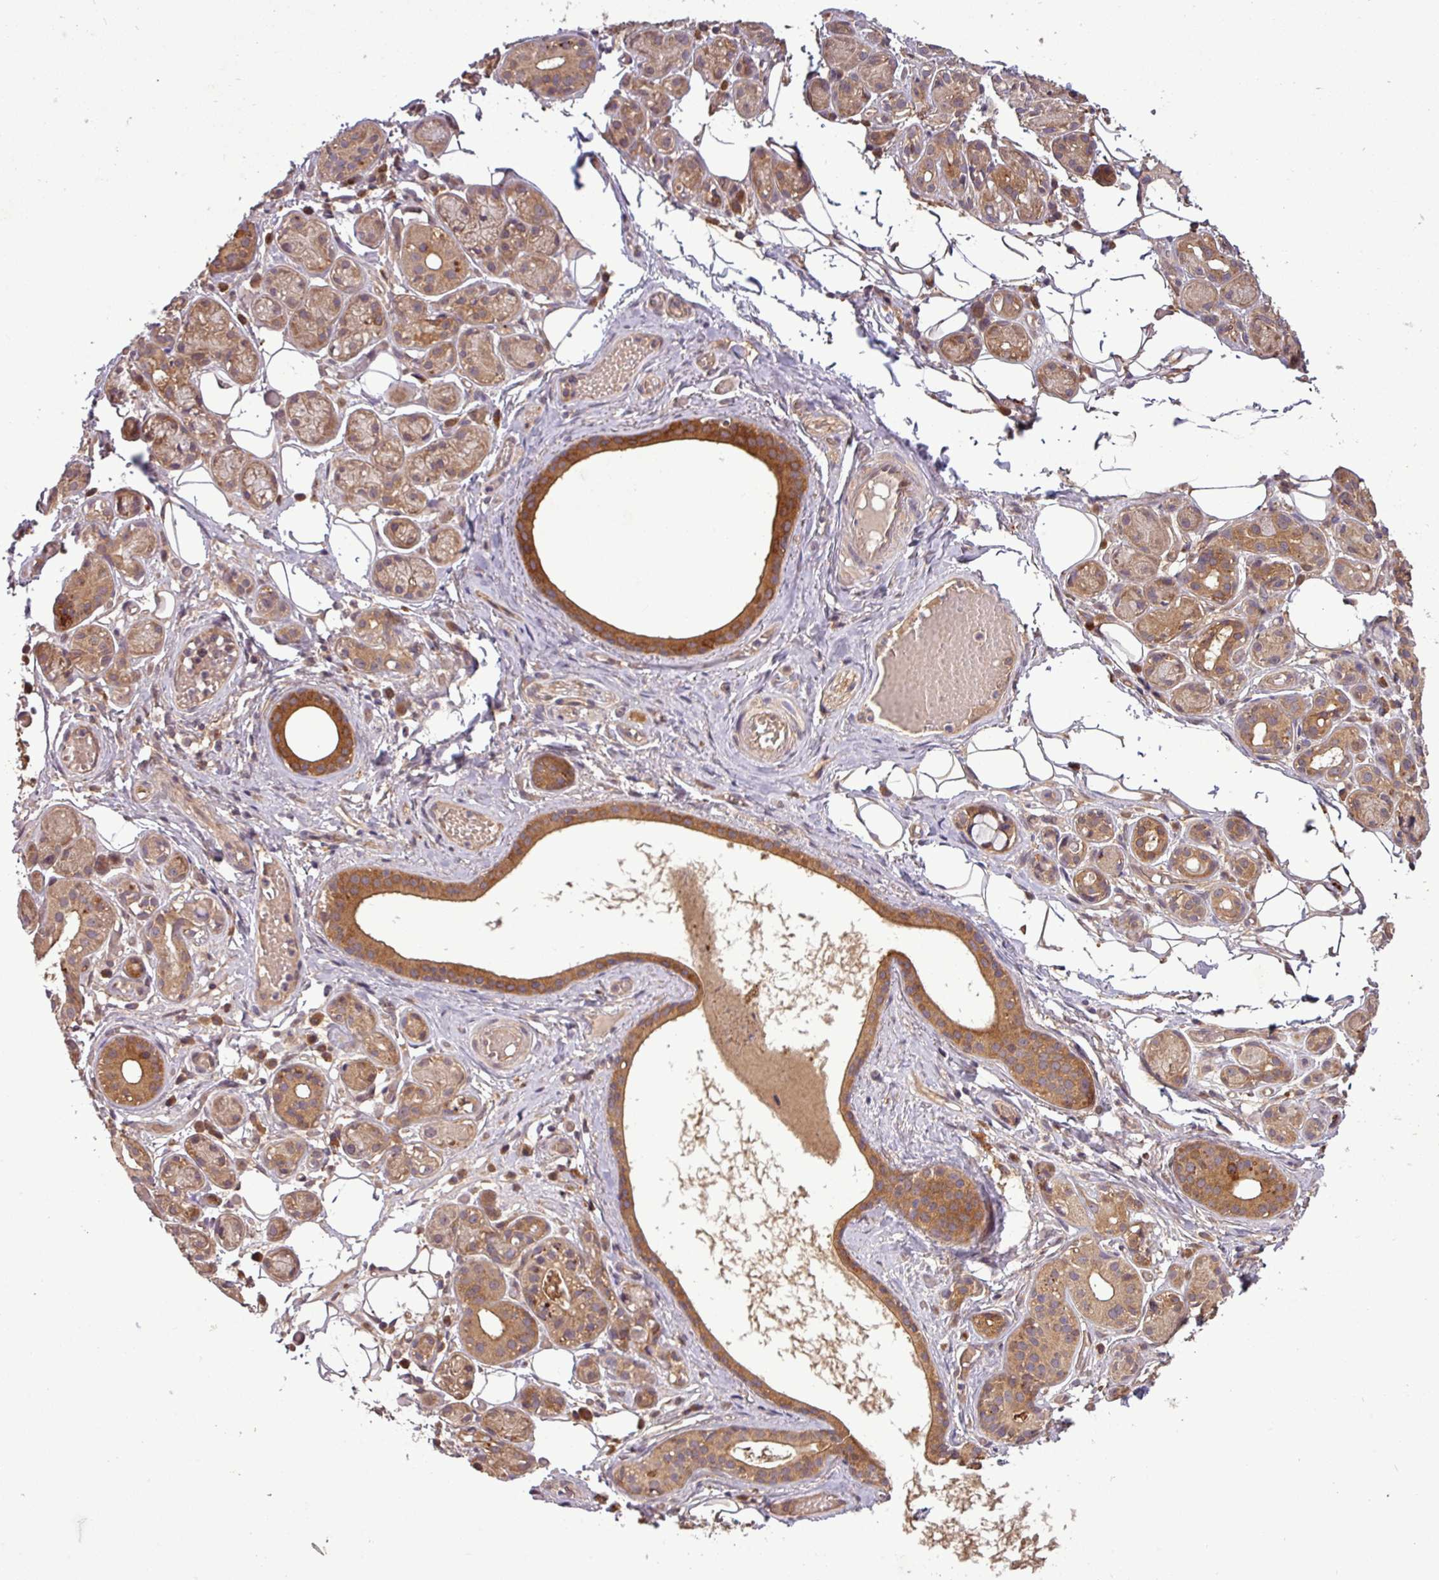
{"staining": {"intensity": "moderate", "quantity": ">75%", "location": "cytoplasmic/membranous"}, "tissue": "salivary gland", "cell_type": "Glandular cells", "image_type": "normal", "snomed": [{"axis": "morphology", "description": "Normal tissue, NOS"}, {"axis": "topography", "description": "Salivary gland"}], "caption": "Human salivary gland stained for a protein (brown) shows moderate cytoplasmic/membranous positive staining in about >75% of glandular cells.", "gene": "SIRPB2", "patient": {"sex": "male", "age": 82}}